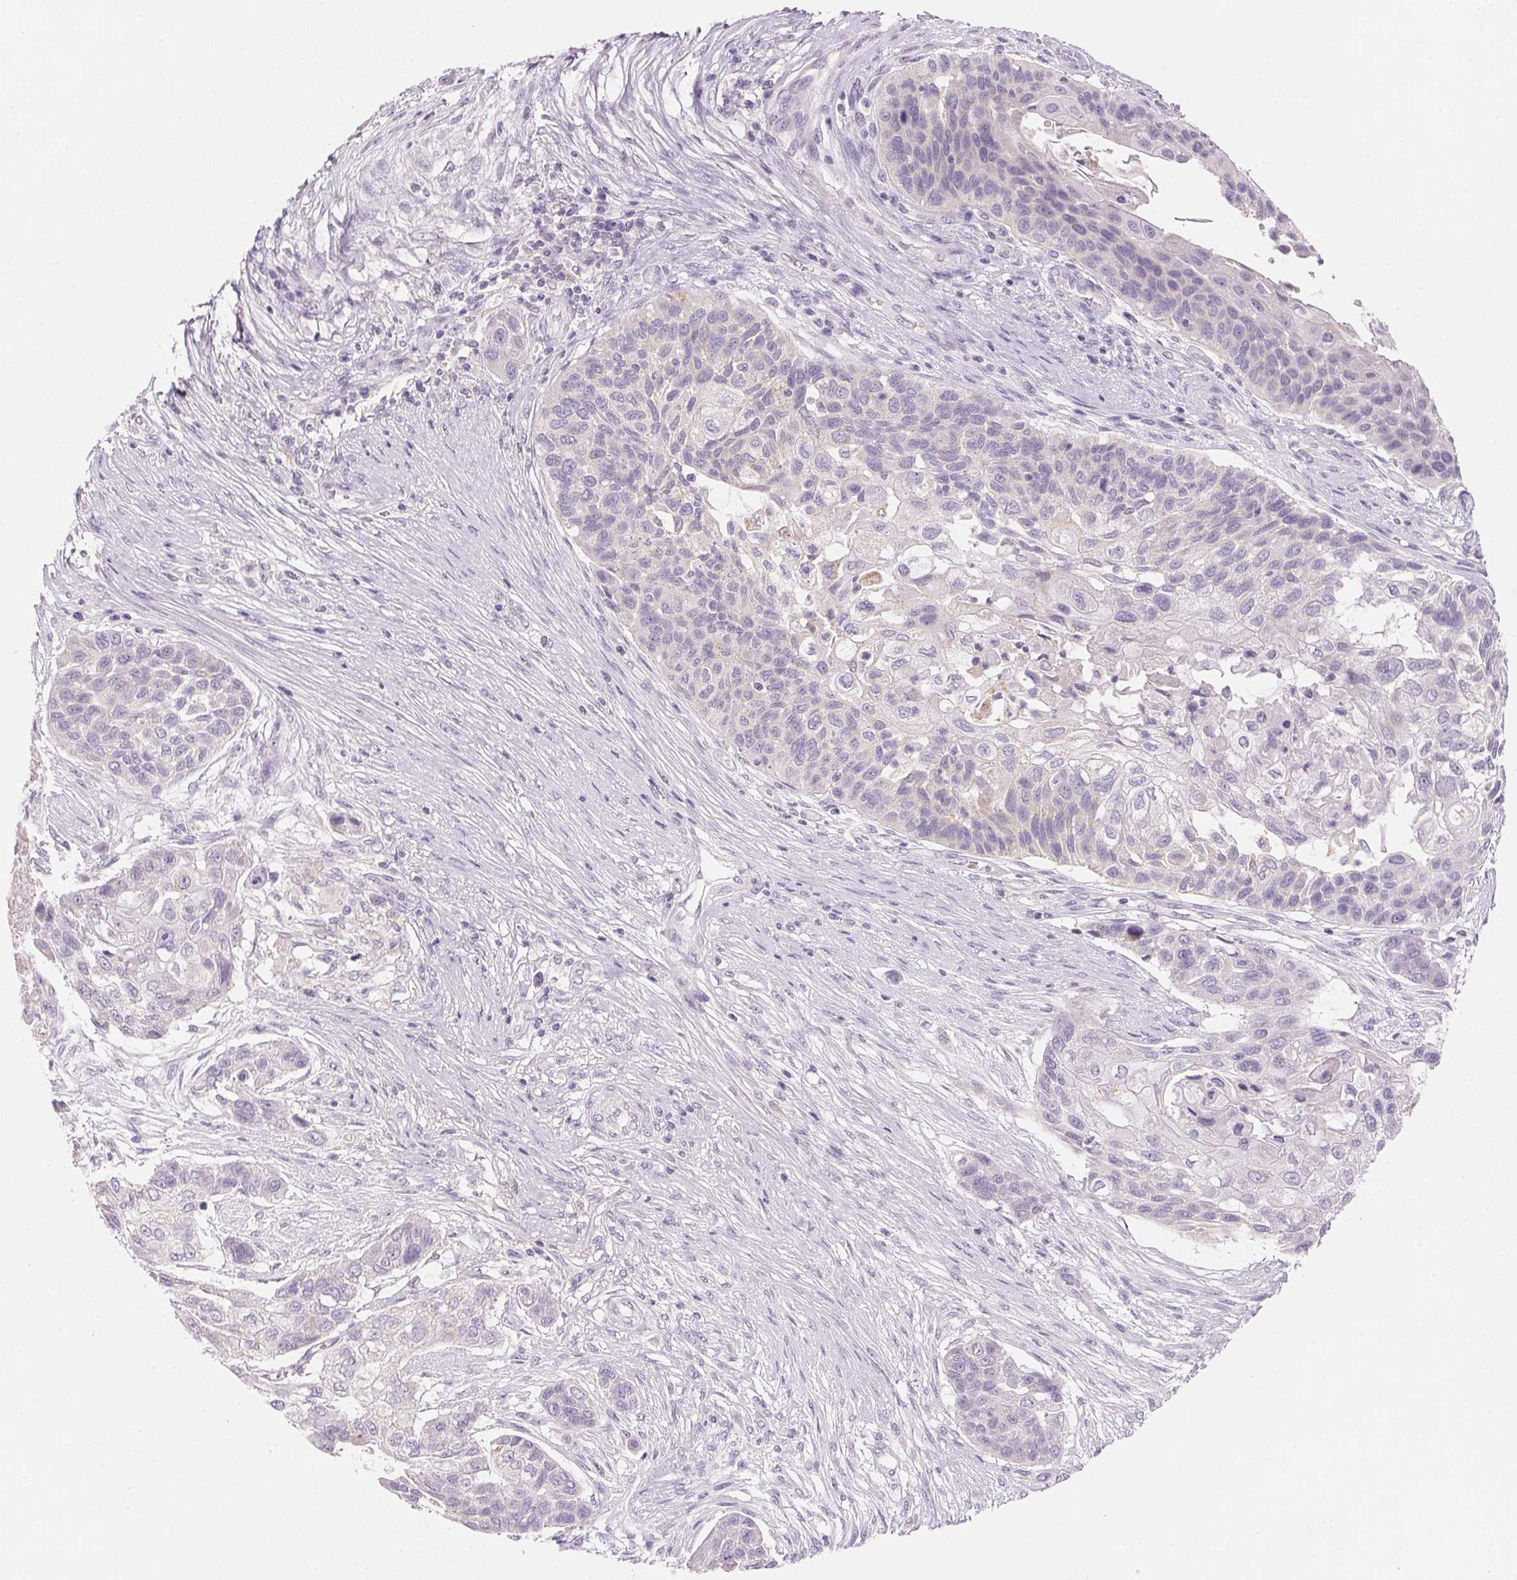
{"staining": {"intensity": "negative", "quantity": "none", "location": "none"}, "tissue": "lung cancer", "cell_type": "Tumor cells", "image_type": "cancer", "snomed": [{"axis": "morphology", "description": "Squamous cell carcinoma, NOS"}, {"axis": "topography", "description": "Lung"}], "caption": "DAB (3,3'-diaminobenzidine) immunohistochemical staining of lung cancer (squamous cell carcinoma) displays no significant staining in tumor cells.", "gene": "CYP11B1", "patient": {"sex": "male", "age": 69}}